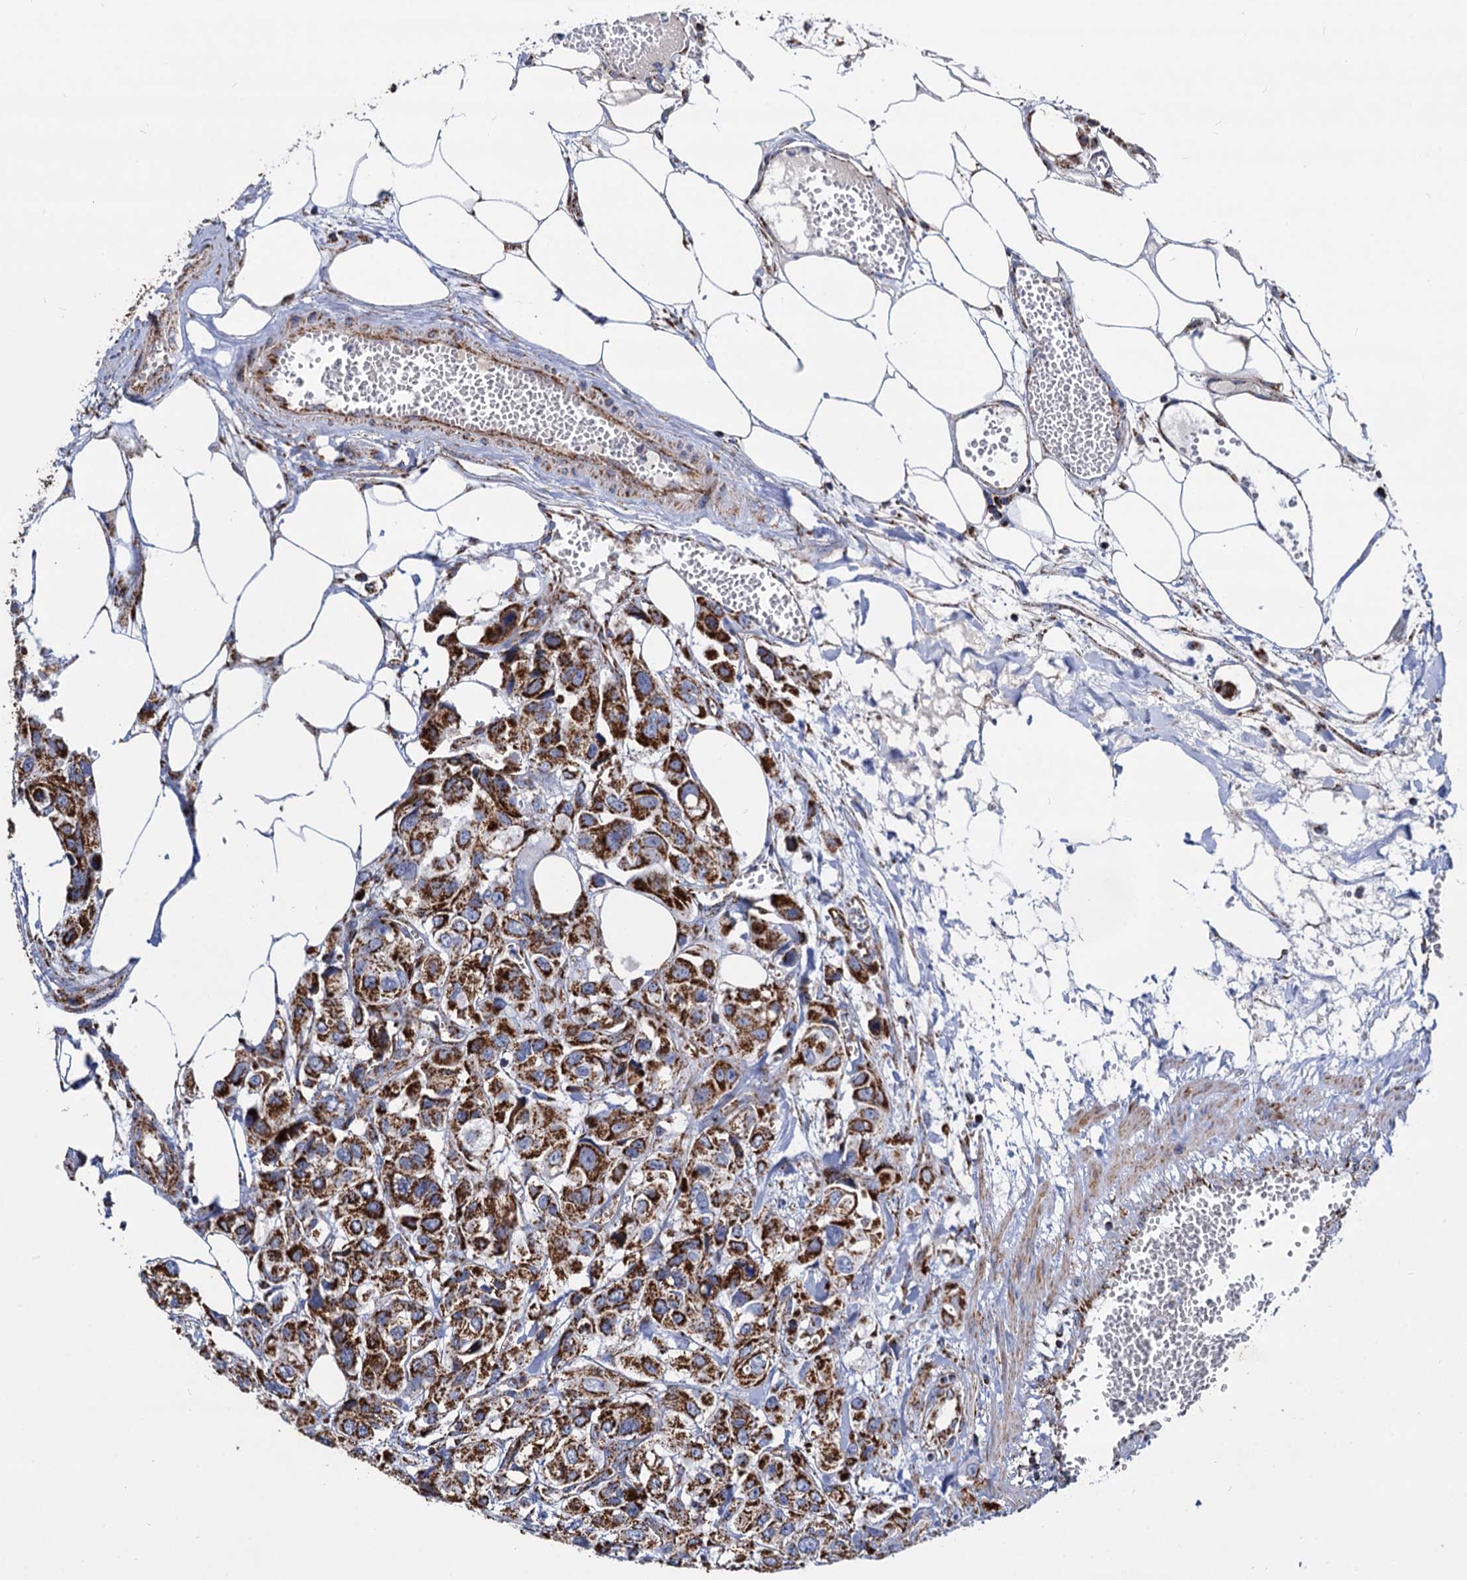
{"staining": {"intensity": "strong", "quantity": ">75%", "location": "cytoplasmic/membranous"}, "tissue": "urothelial cancer", "cell_type": "Tumor cells", "image_type": "cancer", "snomed": [{"axis": "morphology", "description": "Urothelial carcinoma, High grade"}, {"axis": "topography", "description": "Urinary bladder"}], "caption": "An image of human urothelial cancer stained for a protein demonstrates strong cytoplasmic/membranous brown staining in tumor cells.", "gene": "TIMM10", "patient": {"sex": "male", "age": 67}}